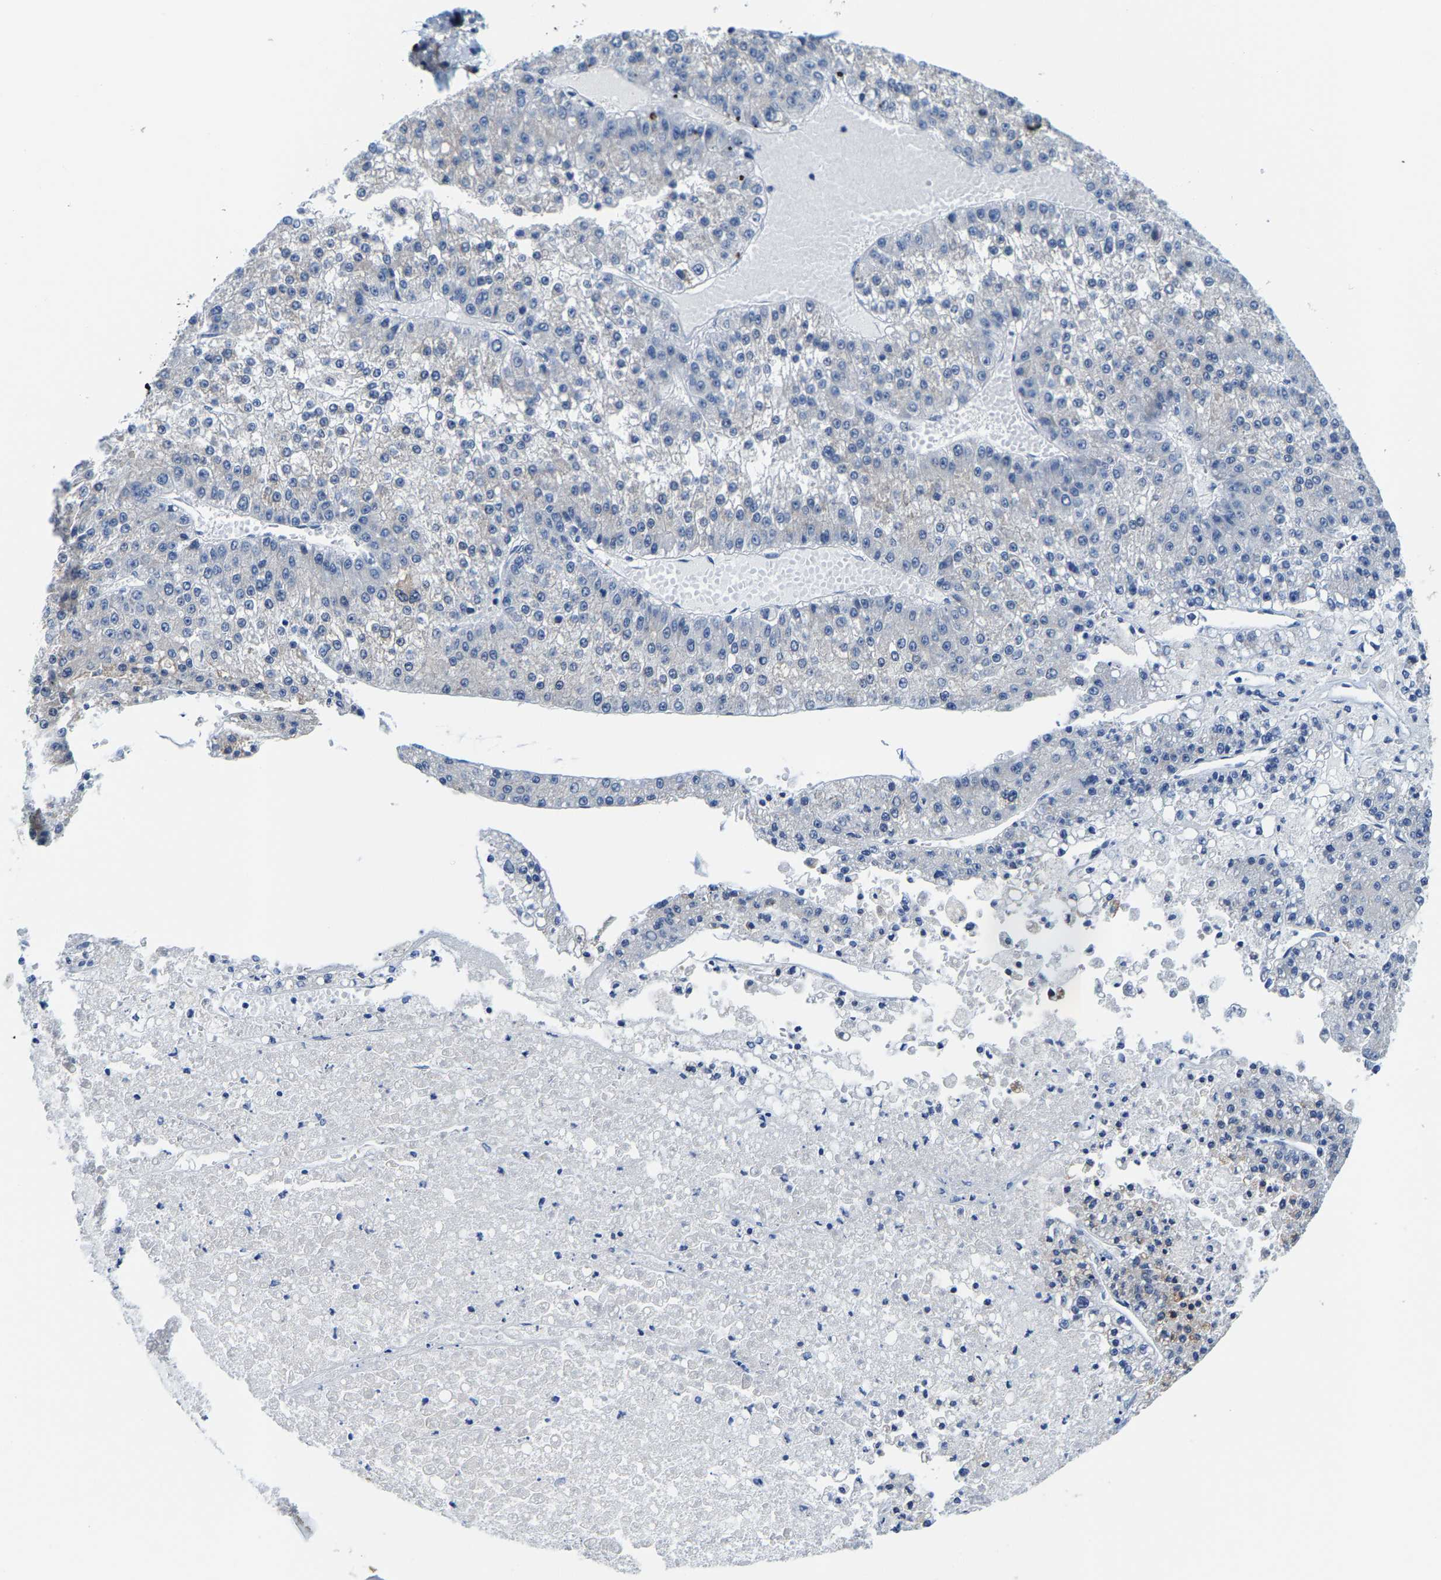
{"staining": {"intensity": "negative", "quantity": "none", "location": "none"}, "tissue": "liver cancer", "cell_type": "Tumor cells", "image_type": "cancer", "snomed": [{"axis": "morphology", "description": "Carcinoma, Hepatocellular, NOS"}, {"axis": "topography", "description": "Liver"}], "caption": "The immunohistochemistry (IHC) histopathology image has no significant positivity in tumor cells of liver hepatocellular carcinoma tissue.", "gene": "KLHL1", "patient": {"sex": "female", "age": 73}}